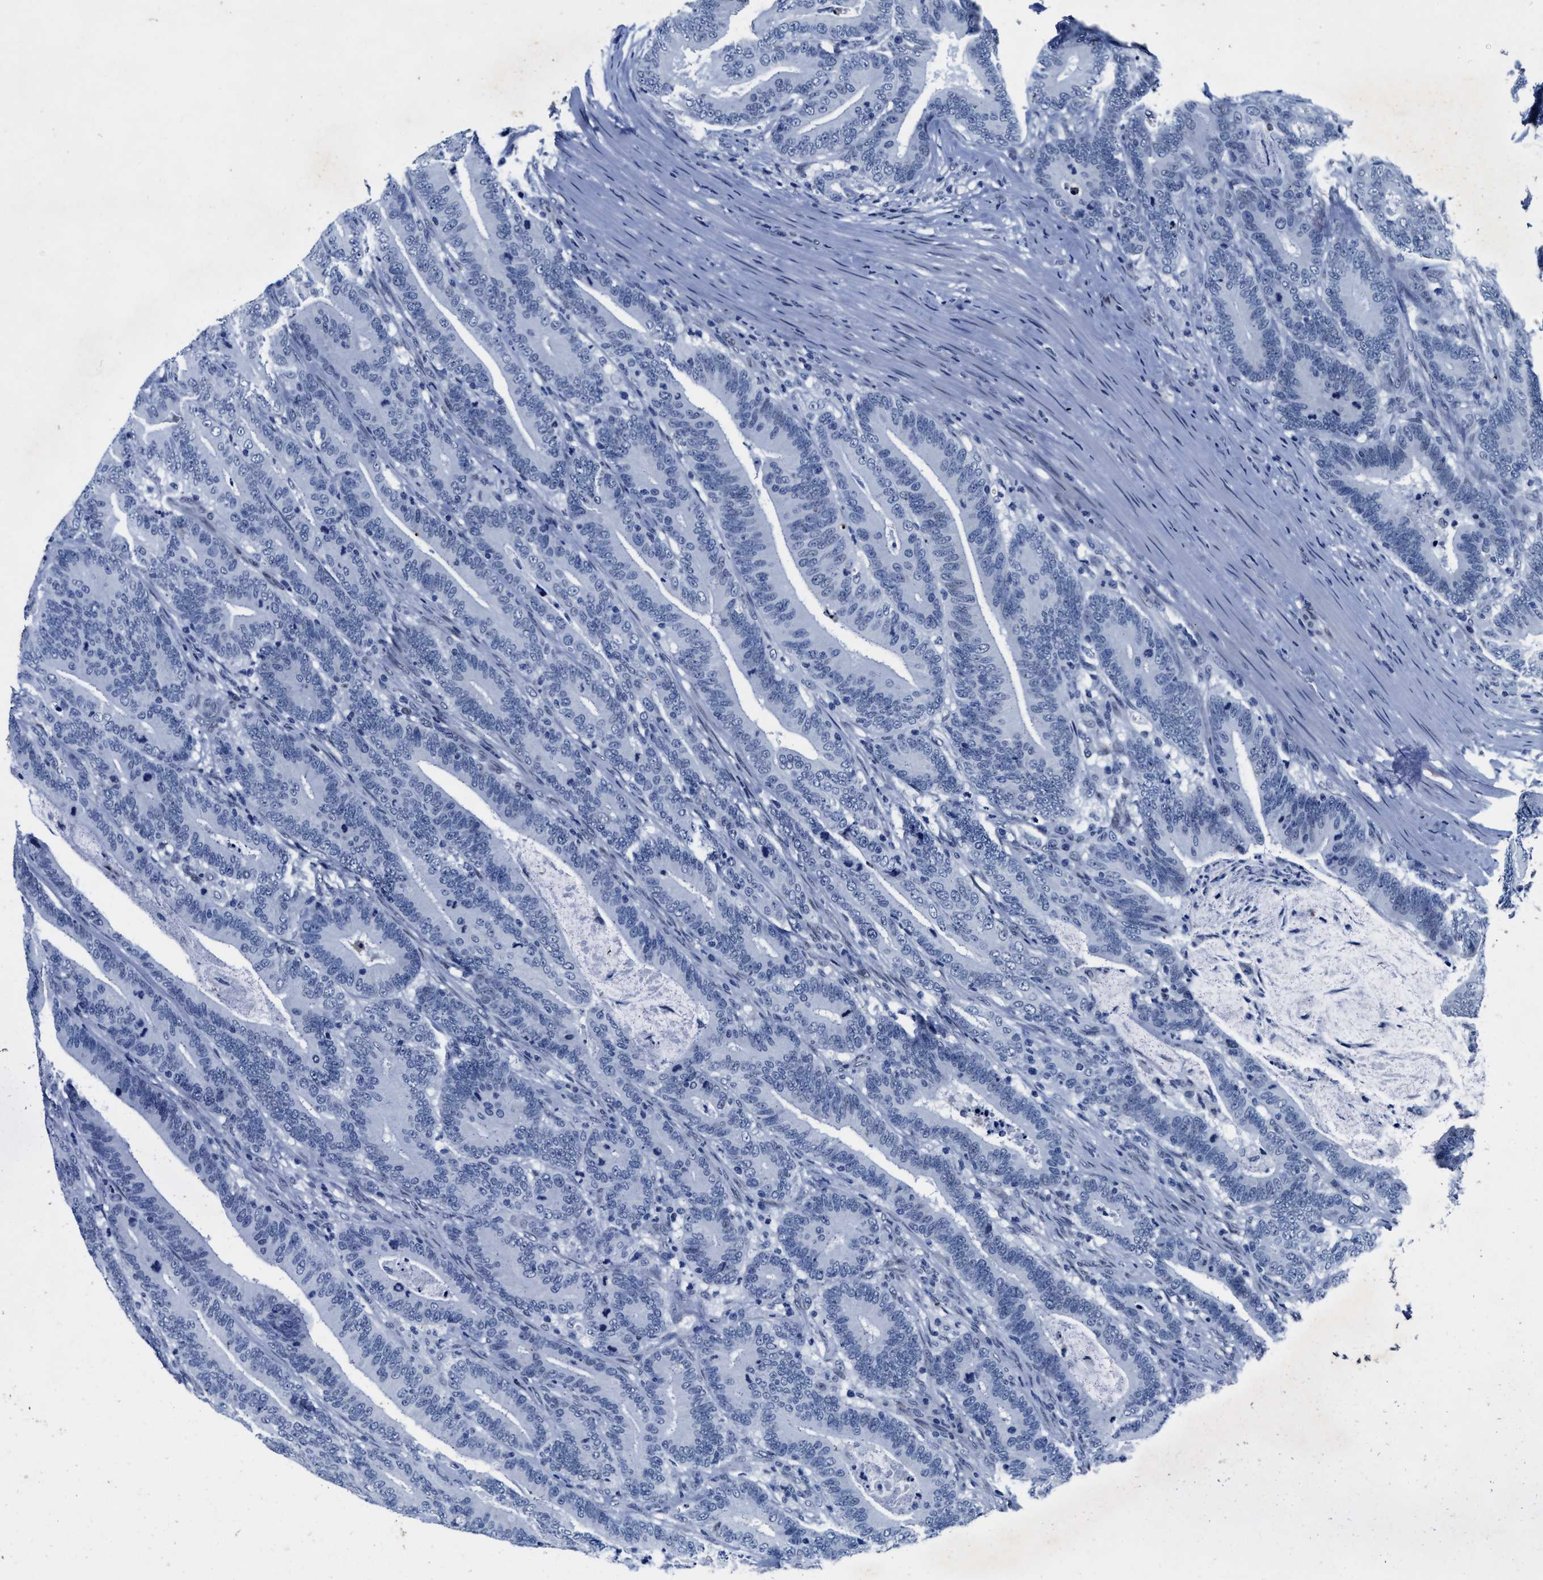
{"staining": {"intensity": "negative", "quantity": "none", "location": "none"}, "tissue": "colorectal cancer", "cell_type": "Tumor cells", "image_type": "cancer", "snomed": [{"axis": "morphology", "description": "Adenocarcinoma, NOS"}, {"axis": "topography", "description": "Colon"}], "caption": "This is an immunohistochemistry image of colorectal cancer. There is no expression in tumor cells.", "gene": "UBN2", "patient": {"sex": "female", "age": 66}}